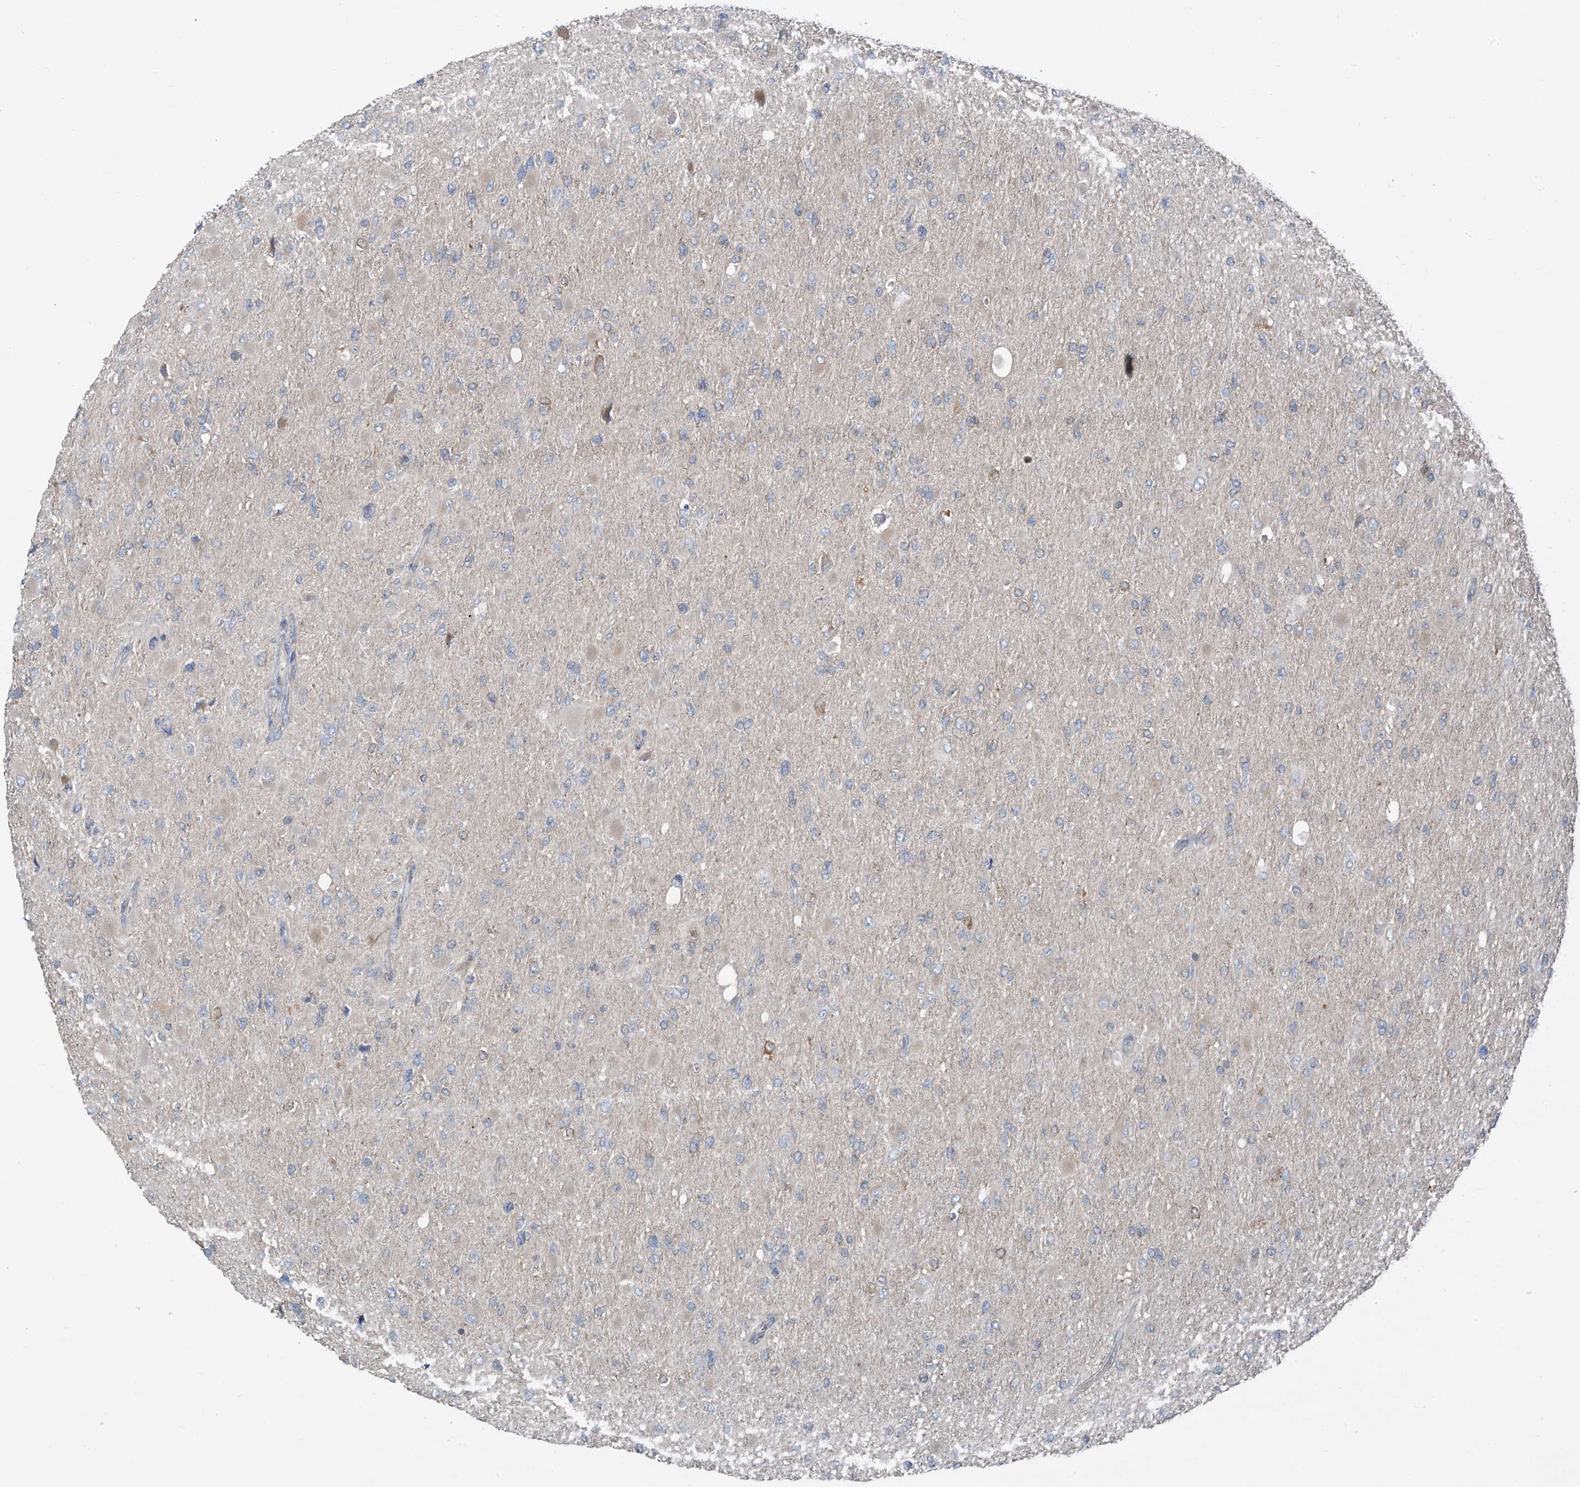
{"staining": {"intensity": "negative", "quantity": "none", "location": "none"}, "tissue": "glioma", "cell_type": "Tumor cells", "image_type": "cancer", "snomed": [{"axis": "morphology", "description": "Glioma, malignant, High grade"}, {"axis": "topography", "description": "Cerebral cortex"}], "caption": "A high-resolution histopathology image shows immunohistochemistry (IHC) staining of glioma, which exhibits no significant positivity in tumor cells. (DAB immunohistochemistry (IHC) with hematoxylin counter stain).", "gene": "SLC12A6", "patient": {"sex": "female", "age": 36}}